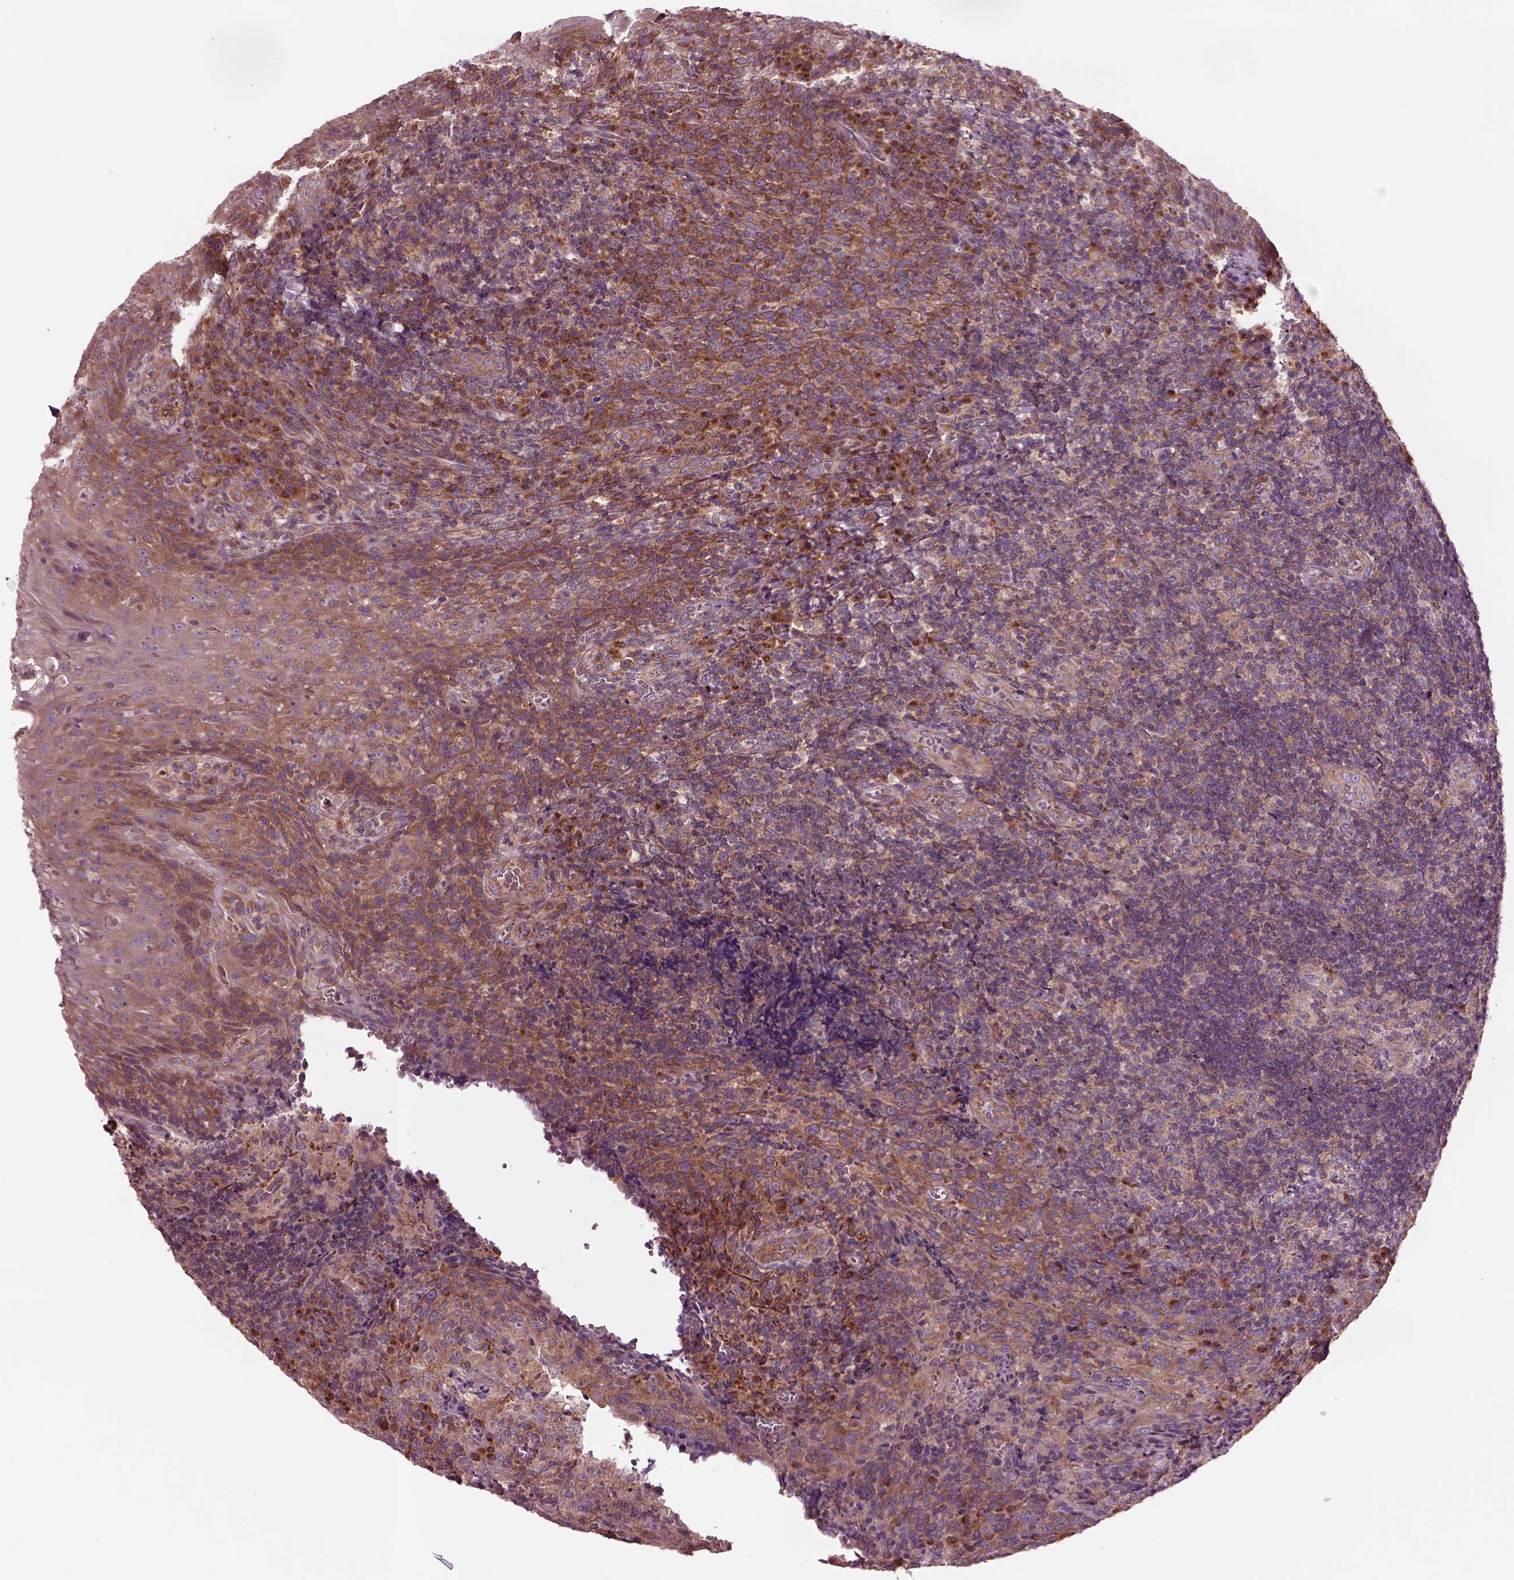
{"staining": {"intensity": "moderate", "quantity": "<25%", "location": "cytoplasmic/membranous"}, "tissue": "tonsil", "cell_type": "Germinal center cells", "image_type": "normal", "snomed": [{"axis": "morphology", "description": "Normal tissue, NOS"}, {"axis": "topography", "description": "Tonsil"}], "caption": "Immunohistochemical staining of benign tonsil displays moderate cytoplasmic/membranous protein expression in about <25% of germinal center cells.", "gene": "SEC23A", "patient": {"sex": "male", "age": 17}}